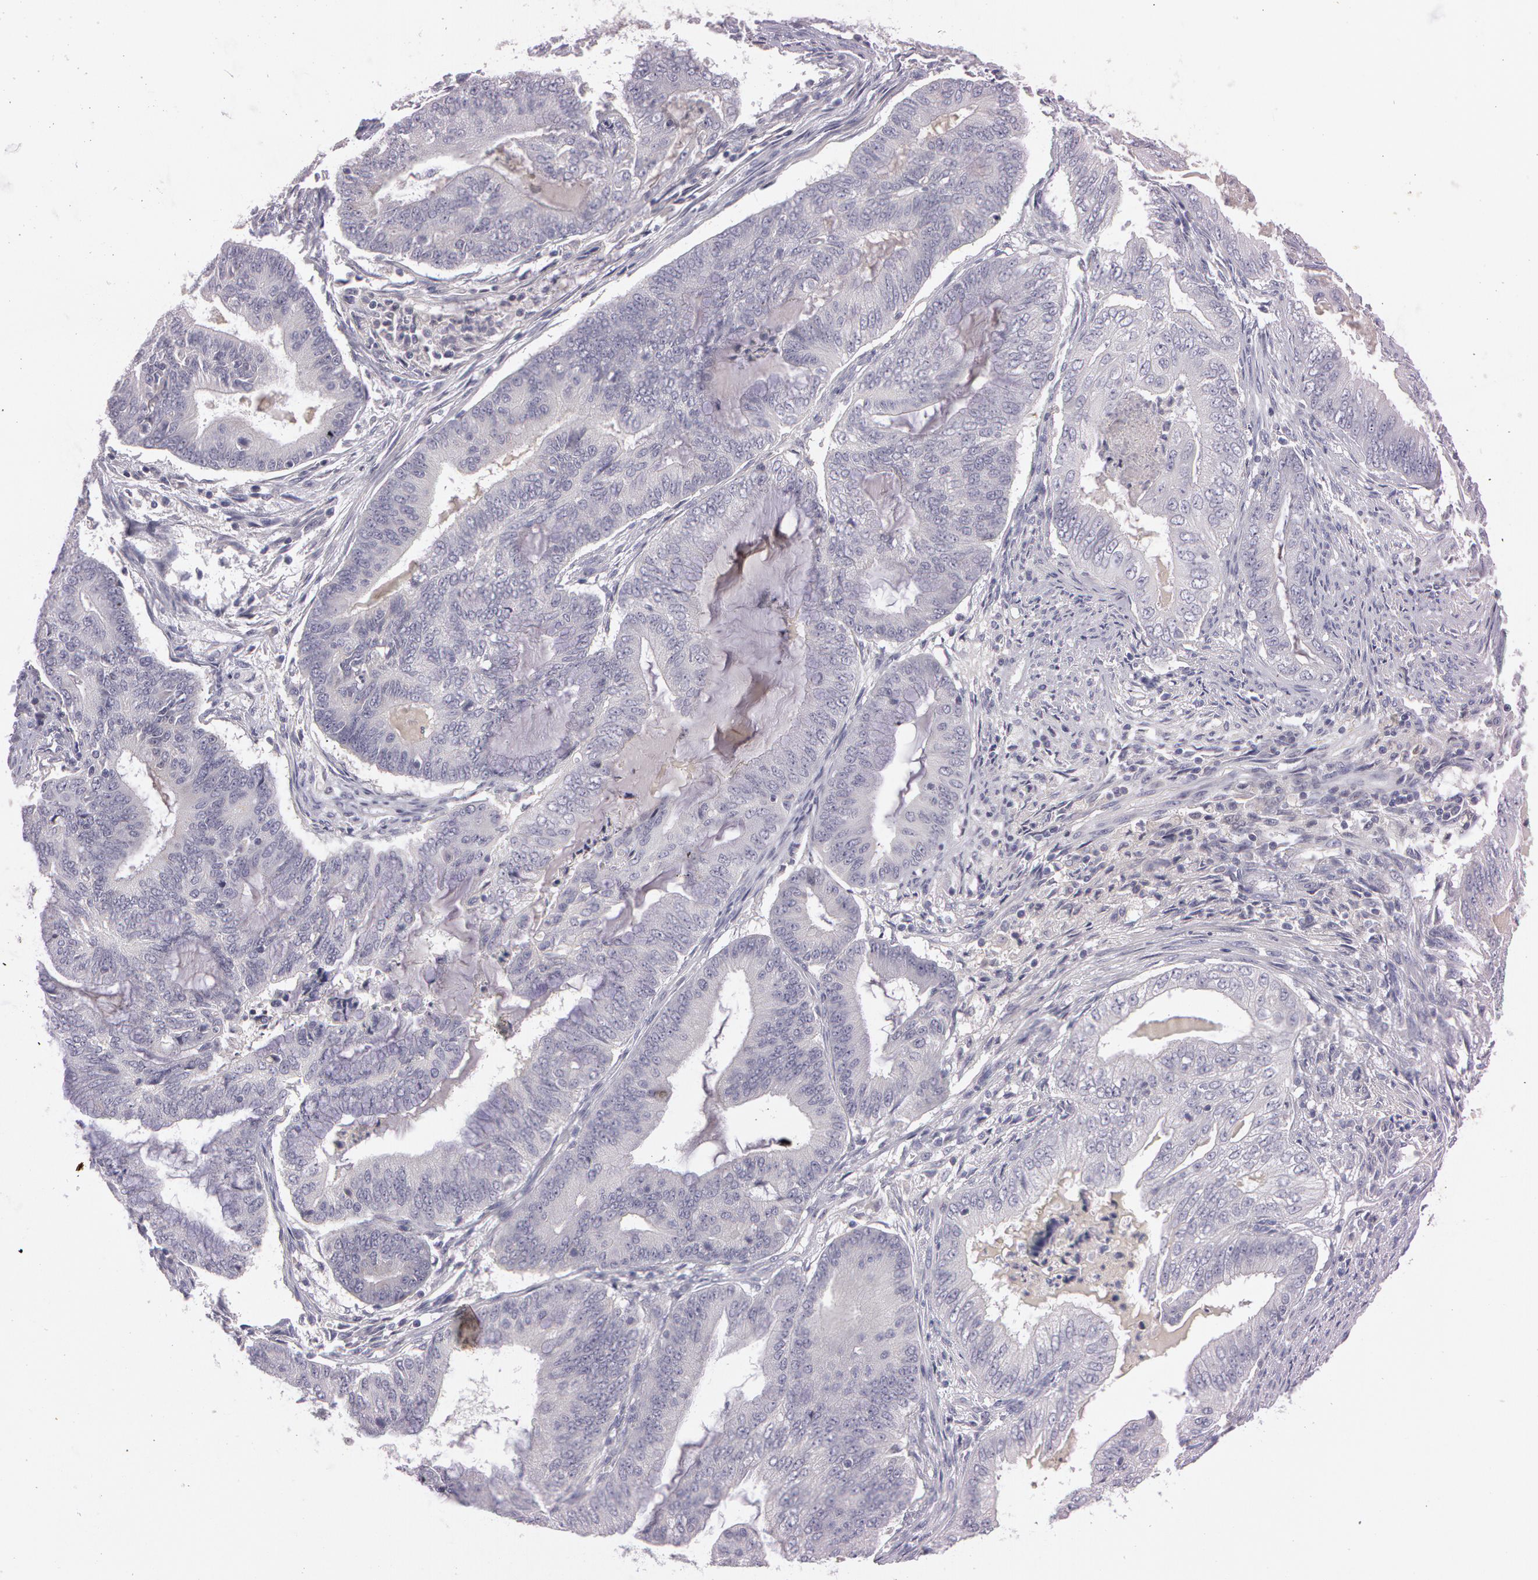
{"staining": {"intensity": "negative", "quantity": "none", "location": "none"}, "tissue": "endometrial cancer", "cell_type": "Tumor cells", "image_type": "cancer", "snomed": [{"axis": "morphology", "description": "Adenocarcinoma, NOS"}, {"axis": "topography", "description": "Endometrium"}], "caption": "An immunohistochemistry (IHC) histopathology image of endometrial adenocarcinoma is shown. There is no staining in tumor cells of endometrial adenocarcinoma. The staining is performed using DAB (3,3'-diaminobenzidine) brown chromogen with nuclei counter-stained in using hematoxylin.", "gene": "MXRA5", "patient": {"sex": "female", "age": 63}}